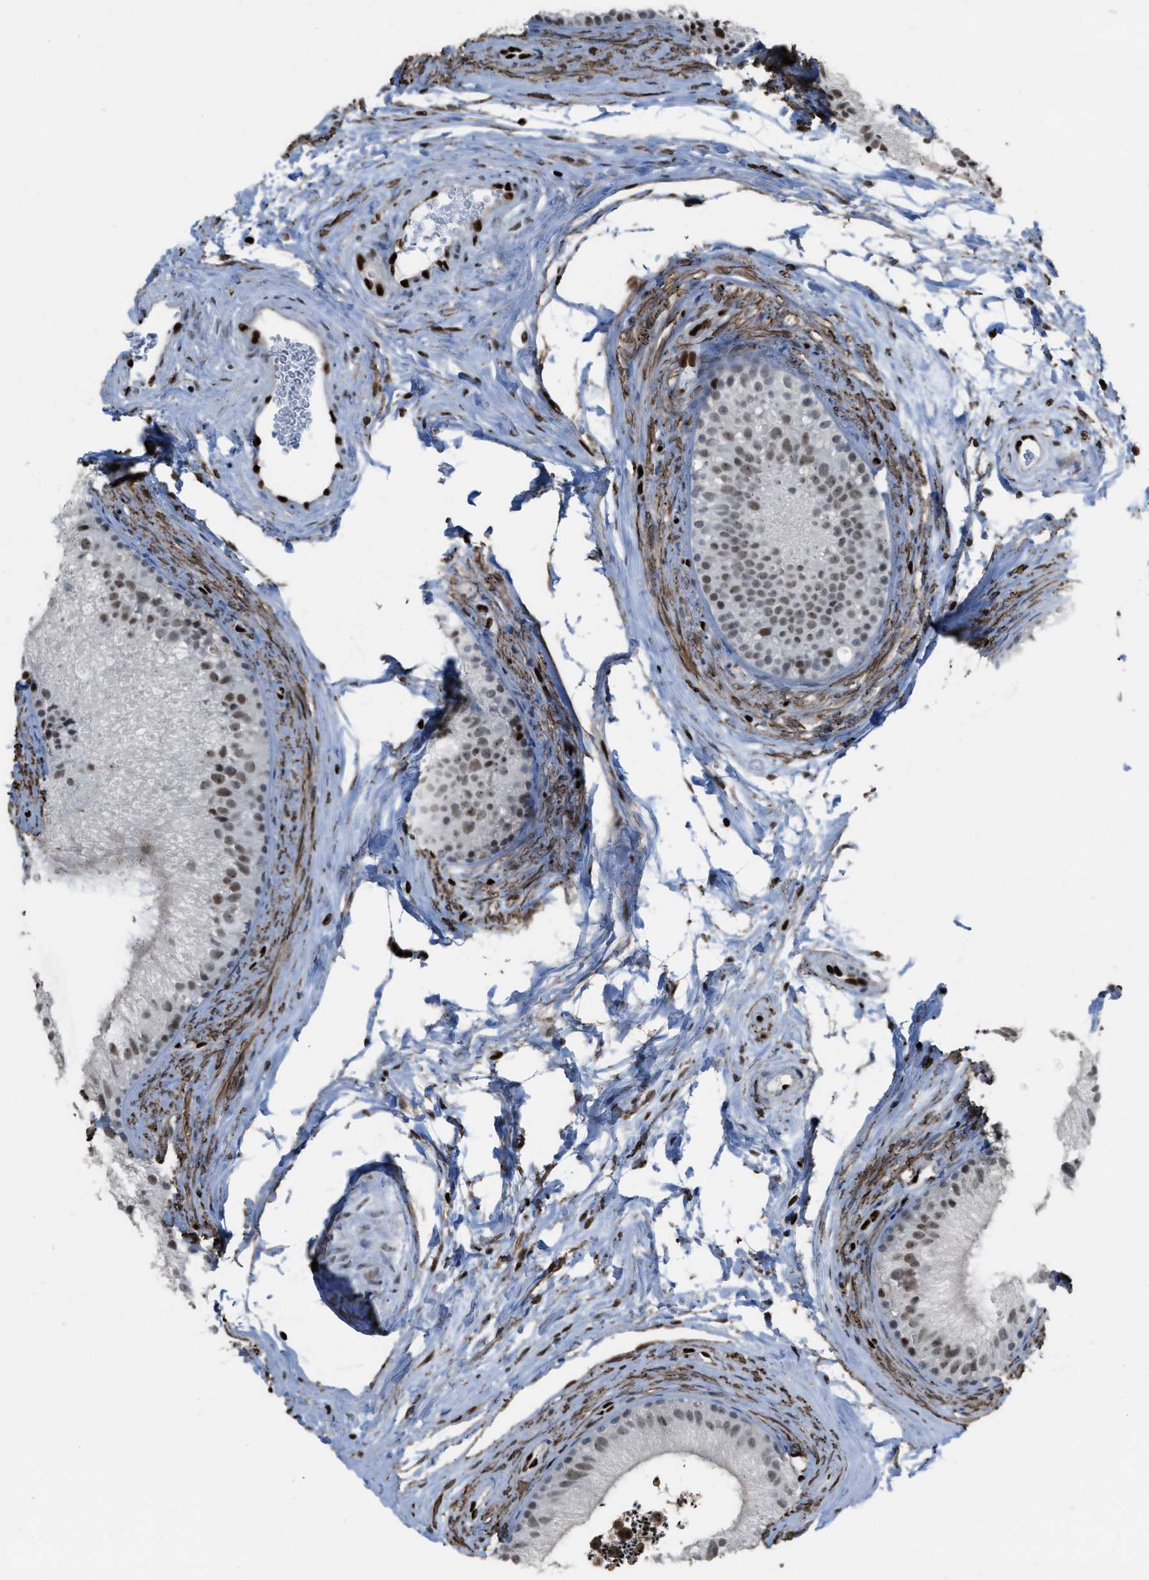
{"staining": {"intensity": "moderate", "quantity": ">75%", "location": "nuclear"}, "tissue": "epididymis", "cell_type": "Glandular cells", "image_type": "normal", "snomed": [{"axis": "morphology", "description": "Normal tissue, NOS"}, {"axis": "topography", "description": "Epididymis"}], "caption": "A brown stain labels moderate nuclear positivity of a protein in glandular cells of normal human epididymis.", "gene": "SLFN5", "patient": {"sex": "male", "age": 56}}